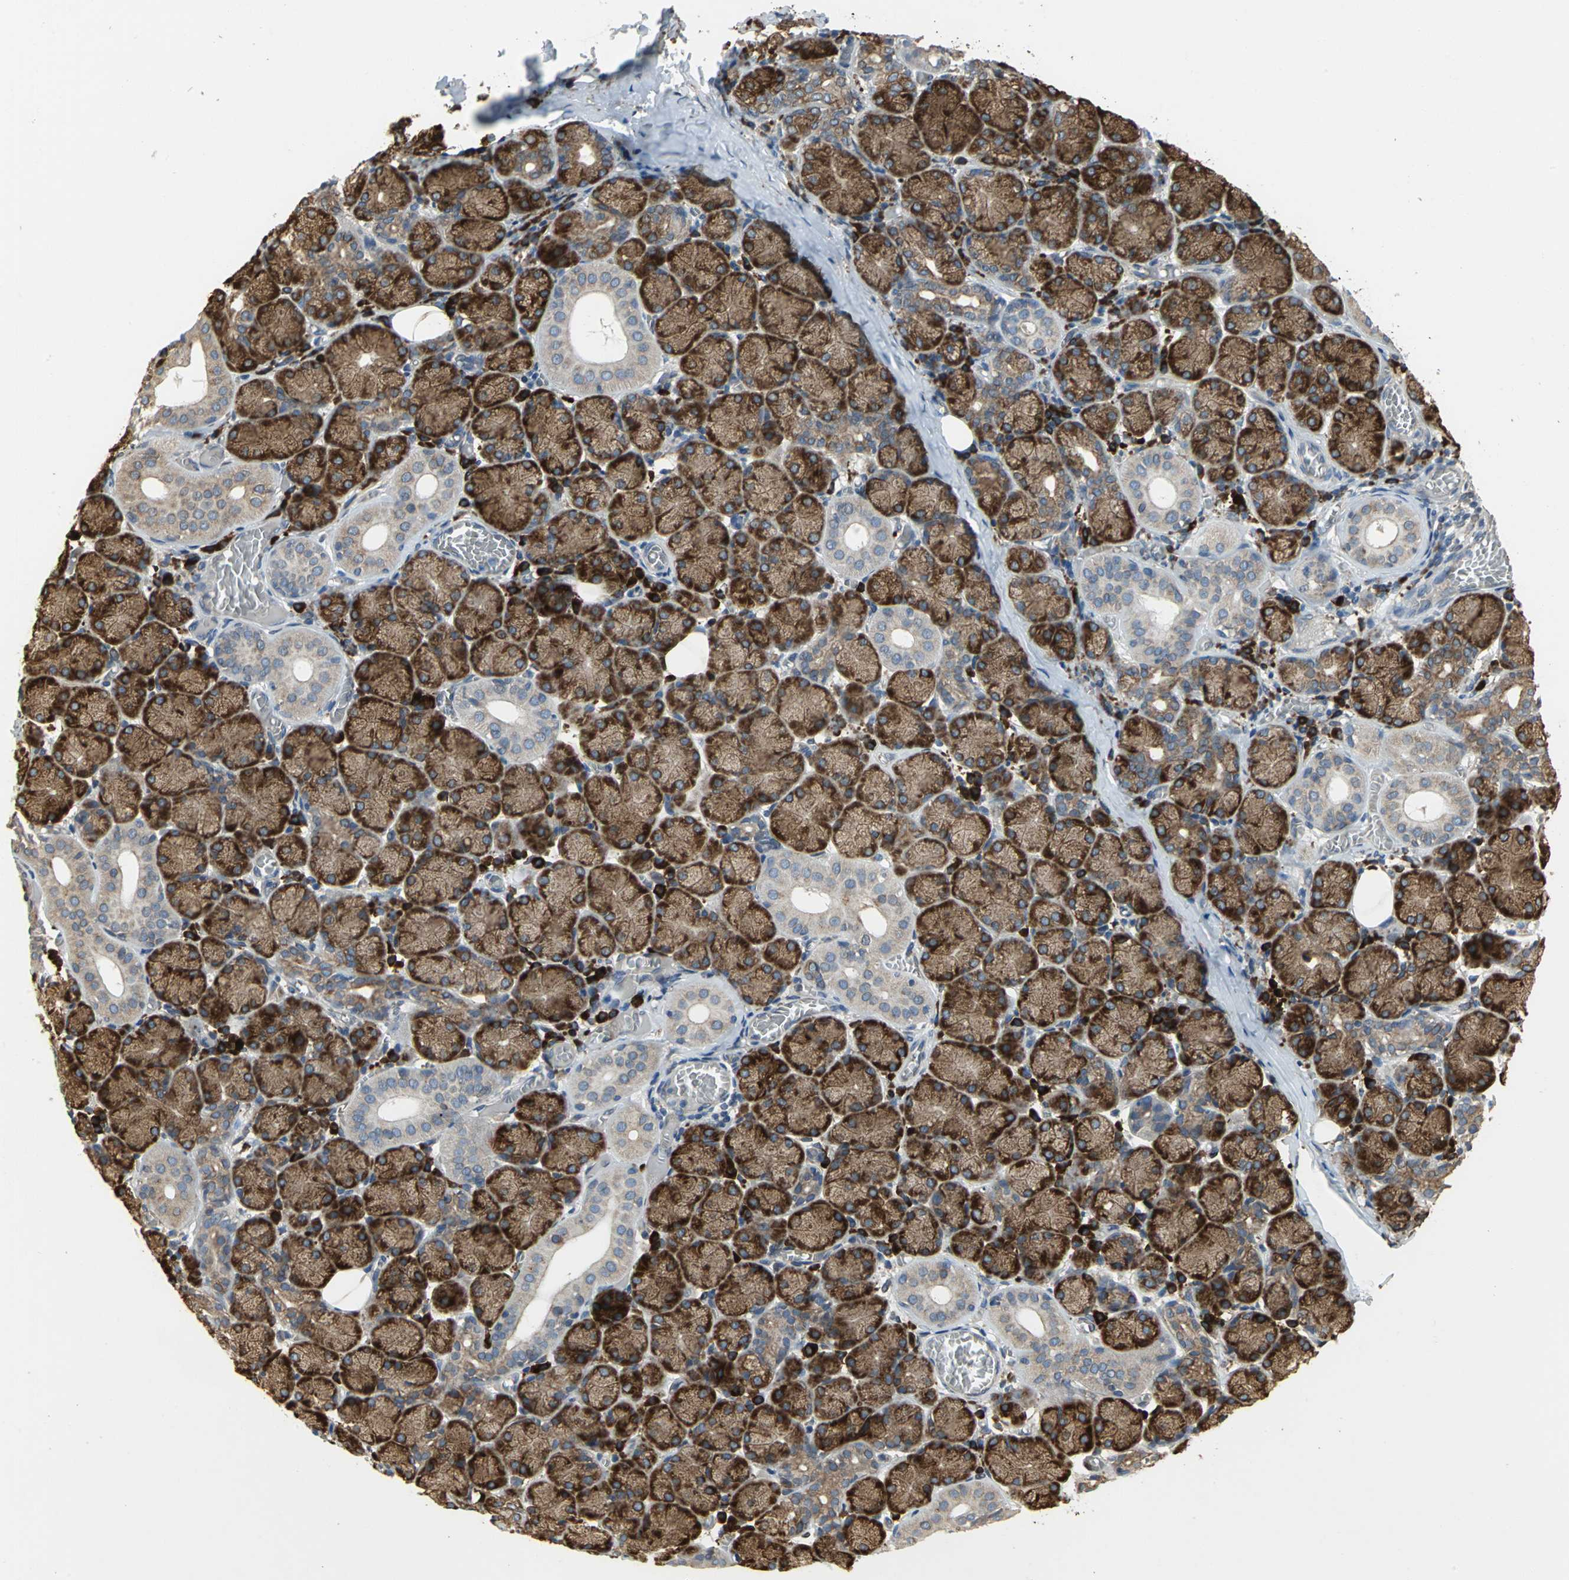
{"staining": {"intensity": "strong", "quantity": ">75%", "location": "cytoplasmic/membranous"}, "tissue": "salivary gland", "cell_type": "Glandular cells", "image_type": "normal", "snomed": [{"axis": "morphology", "description": "Normal tissue, NOS"}, {"axis": "topography", "description": "Salivary gland"}], "caption": "Immunohistochemical staining of normal human salivary gland demonstrates >75% levels of strong cytoplasmic/membranous protein expression in about >75% of glandular cells.", "gene": "SYVN1", "patient": {"sex": "female", "age": 24}}